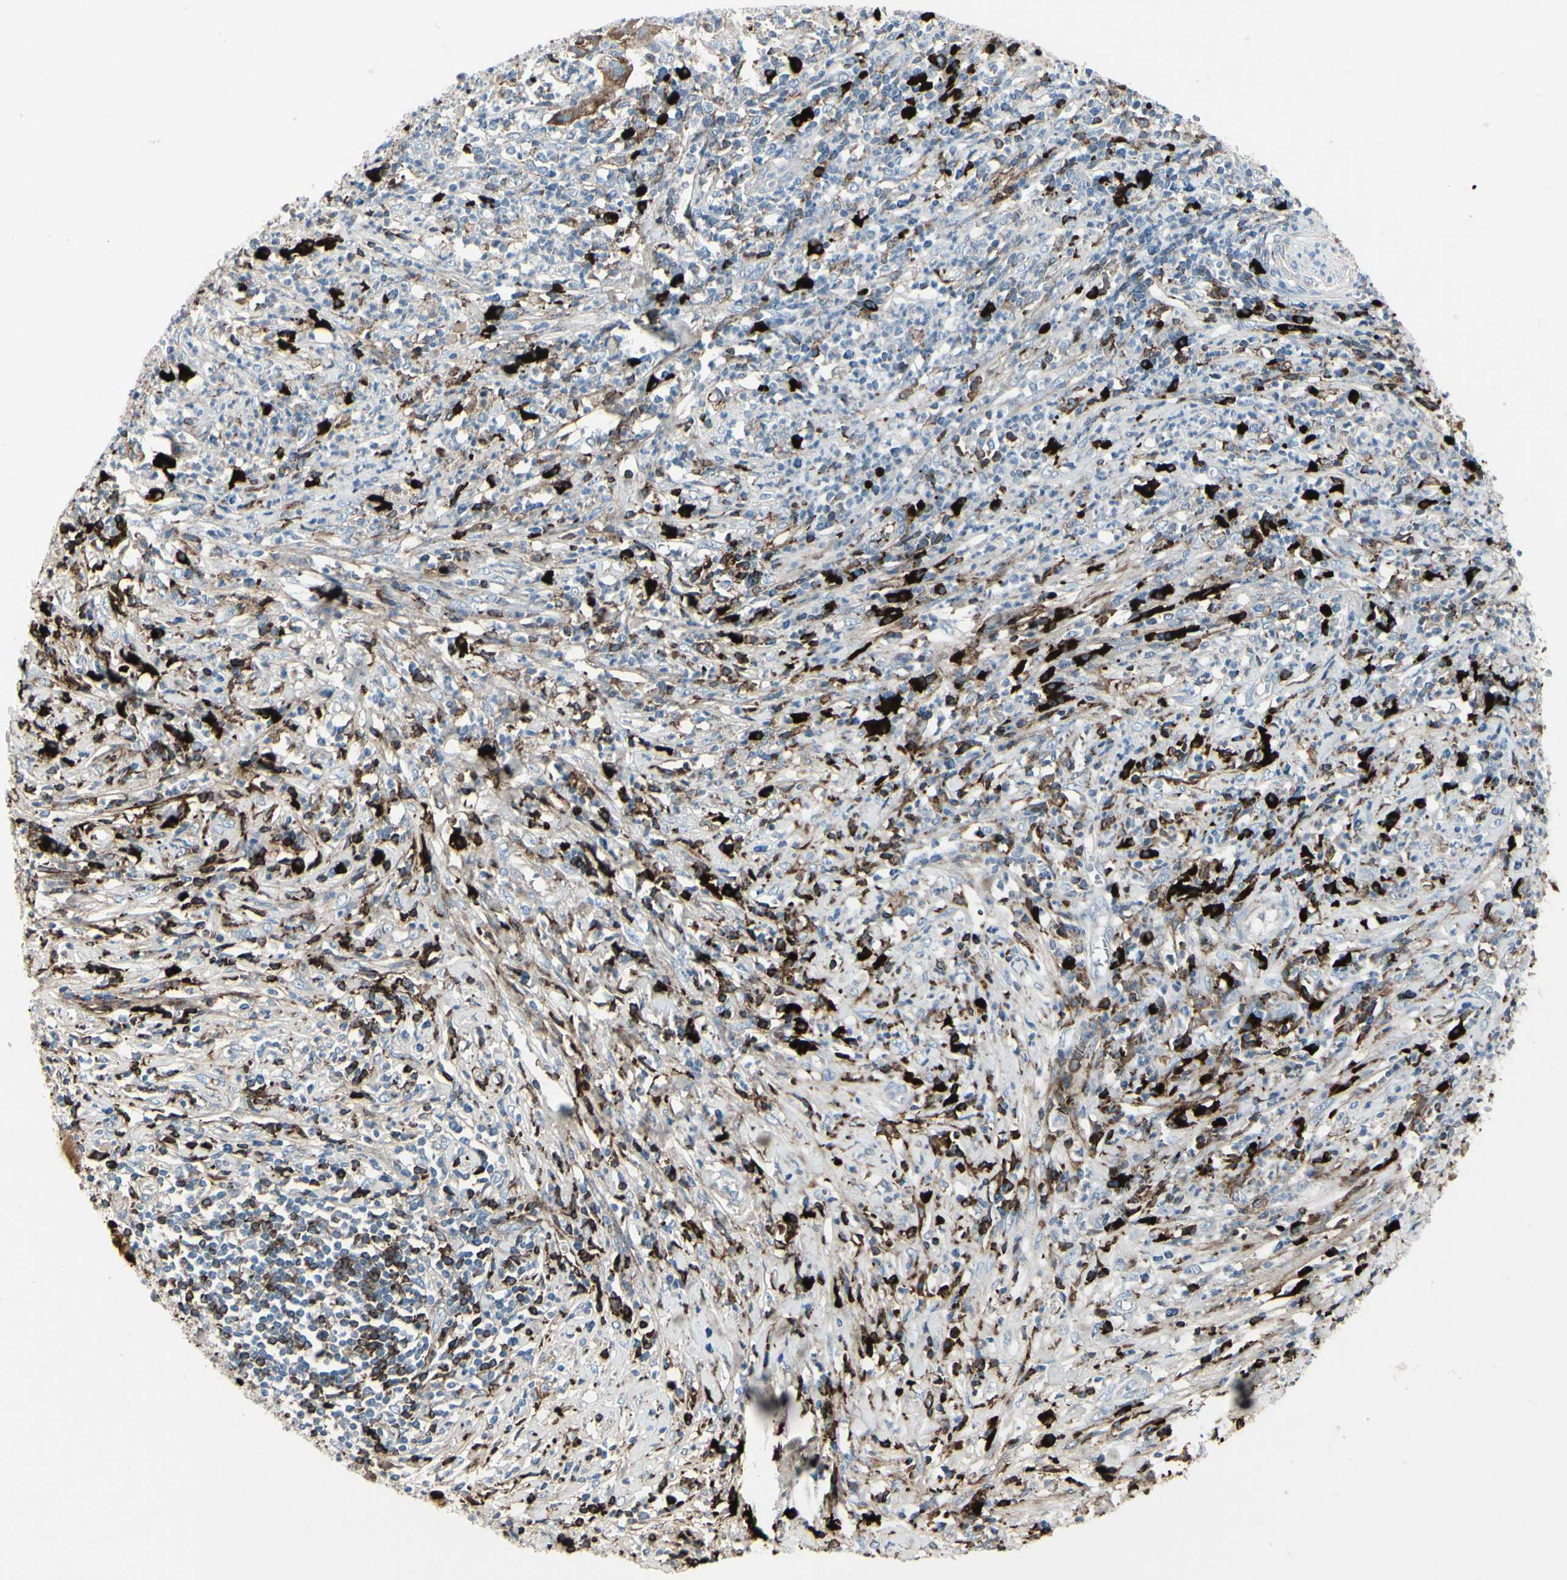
{"staining": {"intensity": "negative", "quantity": "none", "location": "none"}, "tissue": "cervical cancer", "cell_type": "Tumor cells", "image_type": "cancer", "snomed": [{"axis": "morphology", "description": "Squamous cell carcinoma, NOS"}, {"axis": "topography", "description": "Cervix"}], "caption": "DAB (3,3'-diaminobenzidine) immunohistochemical staining of cervical squamous cell carcinoma shows no significant positivity in tumor cells. (Stains: DAB IHC with hematoxylin counter stain, Microscopy: brightfield microscopy at high magnification).", "gene": "IGHG1", "patient": {"sex": "female", "age": 32}}